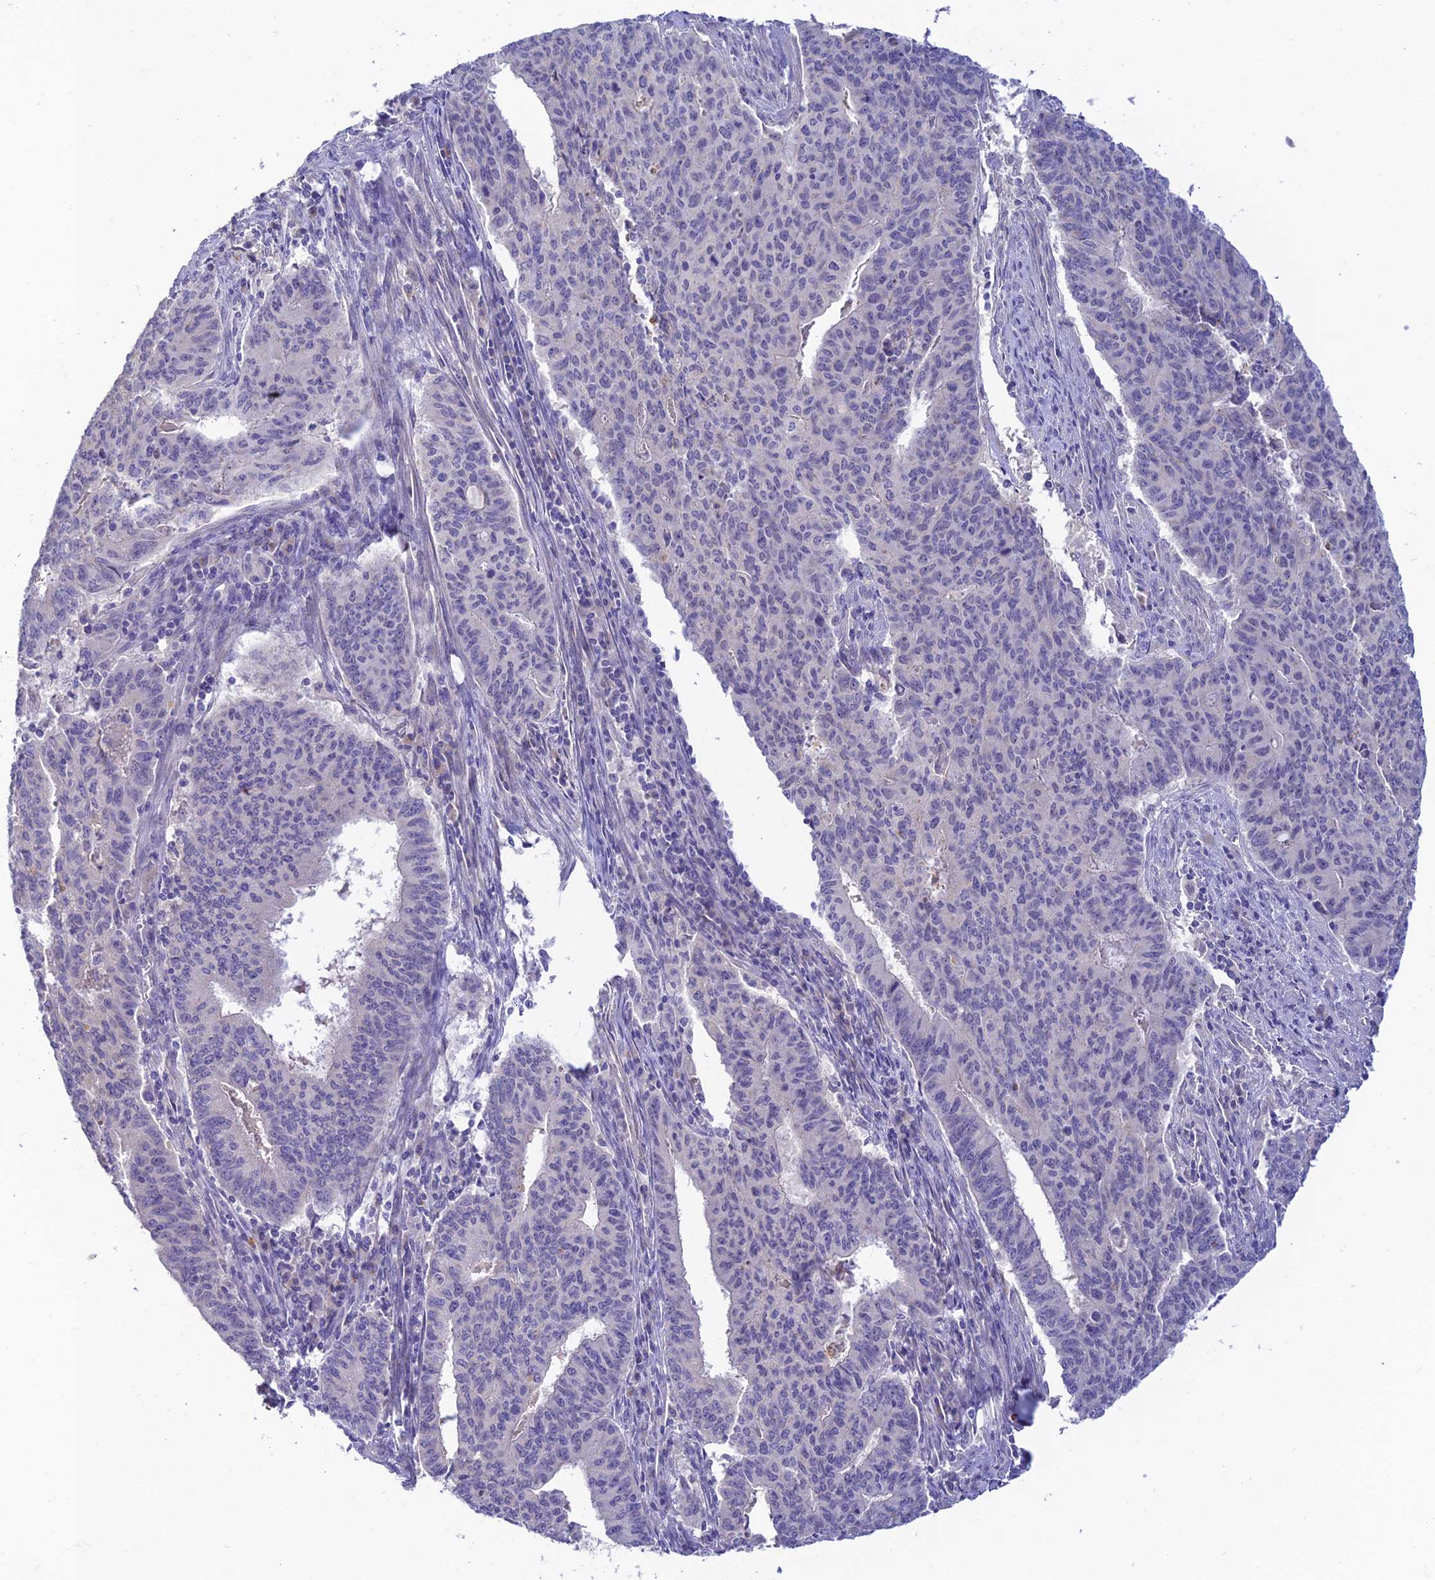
{"staining": {"intensity": "negative", "quantity": "none", "location": "none"}, "tissue": "endometrial cancer", "cell_type": "Tumor cells", "image_type": "cancer", "snomed": [{"axis": "morphology", "description": "Adenocarcinoma, NOS"}, {"axis": "topography", "description": "Endometrium"}], "caption": "This image is of endometrial adenocarcinoma stained with immunohistochemistry (IHC) to label a protein in brown with the nuclei are counter-stained blue. There is no staining in tumor cells. (Stains: DAB (3,3'-diaminobenzidine) IHC with hematoxylin counter stain, Microscopy: brightfield microscopy at high magnification).", "gene": "INTS13", "patient": {"sex": "female", "age": 59}}